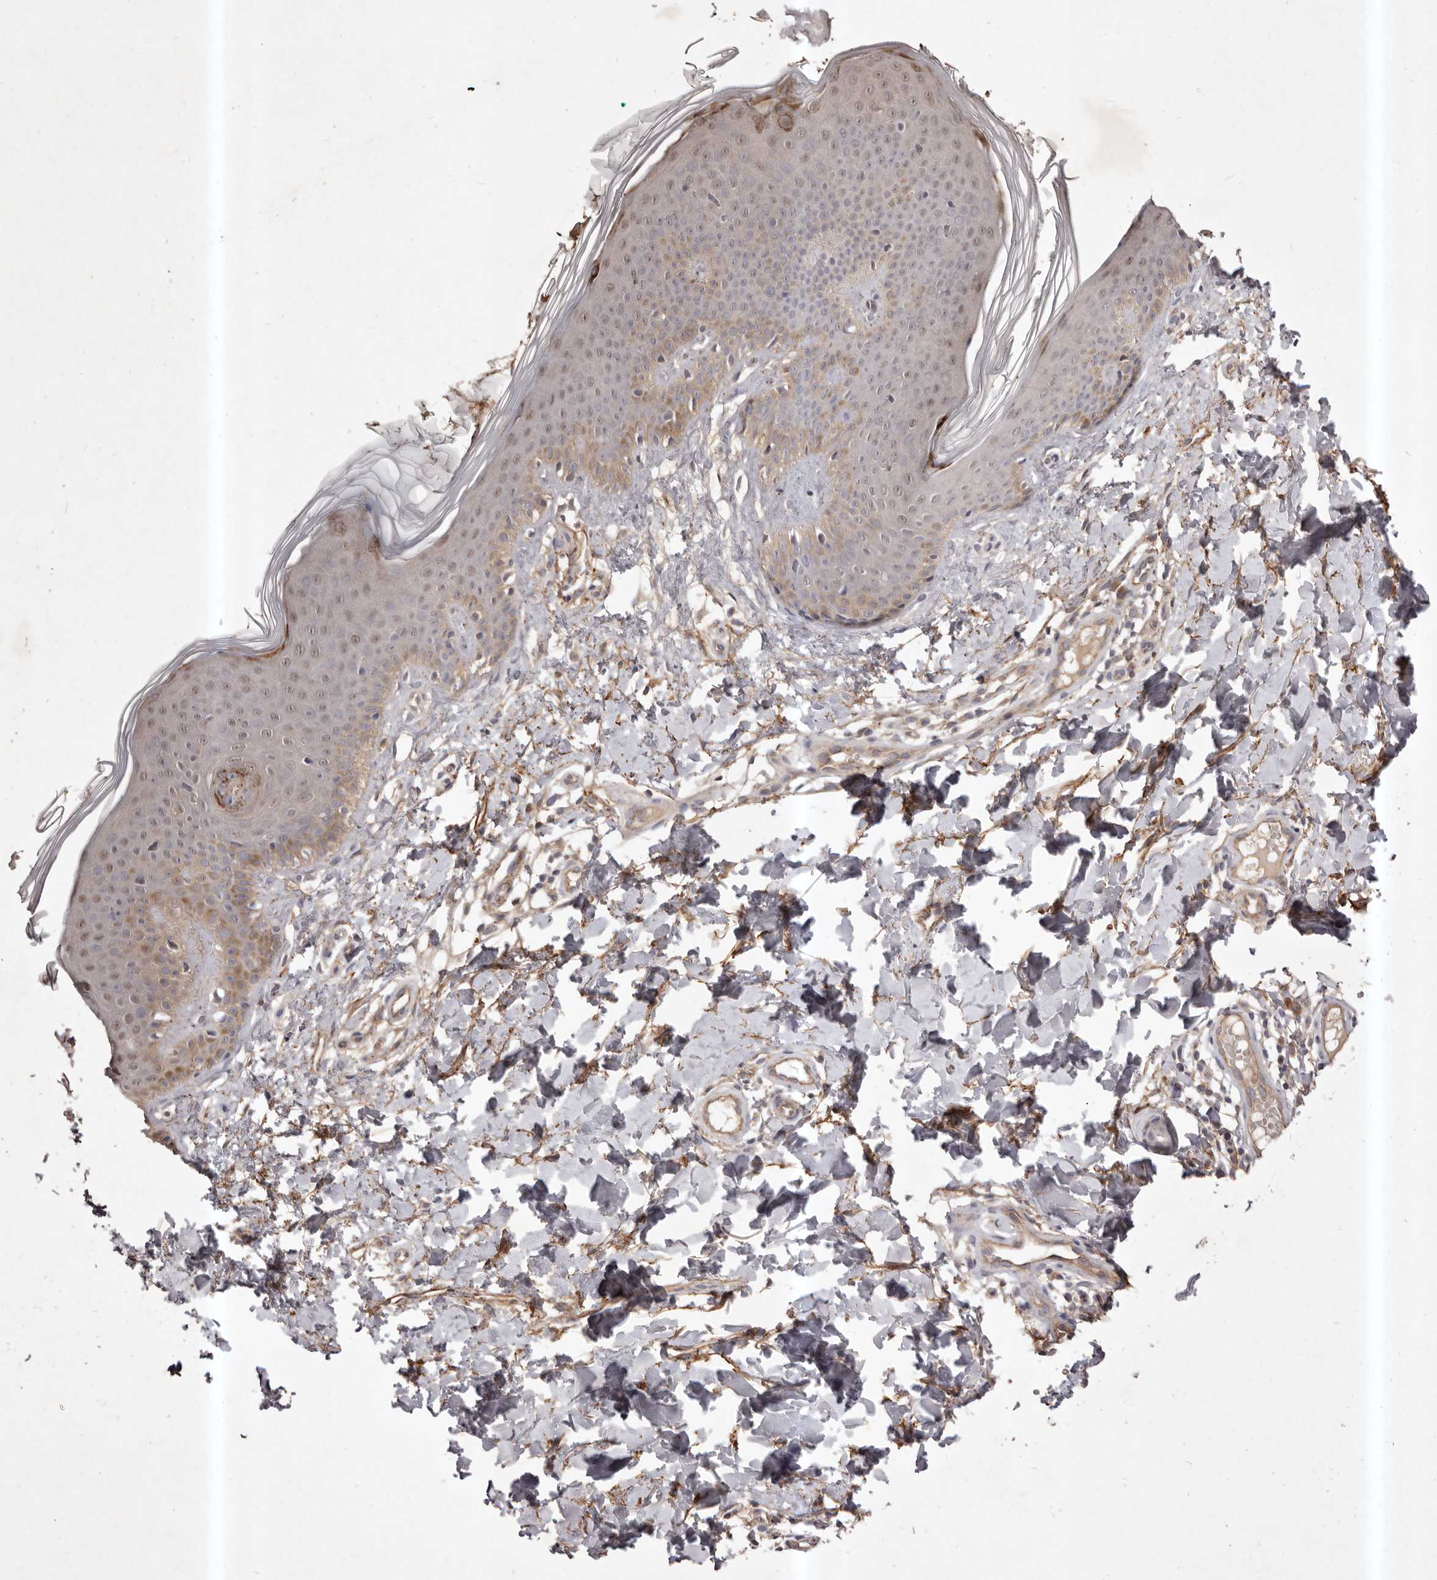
{"staining": {"intensity": "weak", "quantity": ">75%", "location": "cytoplasmic/membranous"}, "tissue": "skin", "cell_type": "Fibroblasts", "image_type": "normal", "snomed": [{"axis": "morphology", "description": "Normal tissue, NOS"}, {"axis": "topography", "description": "Skin"}], "caption": "This is an image of immunohistochemistry staining of benign skin, which shows weak positivity in the cytoplasmic/membranous of fibroblasts.", "gene": "HBS1L", "patient": {"sex": "male", "age": 37}}